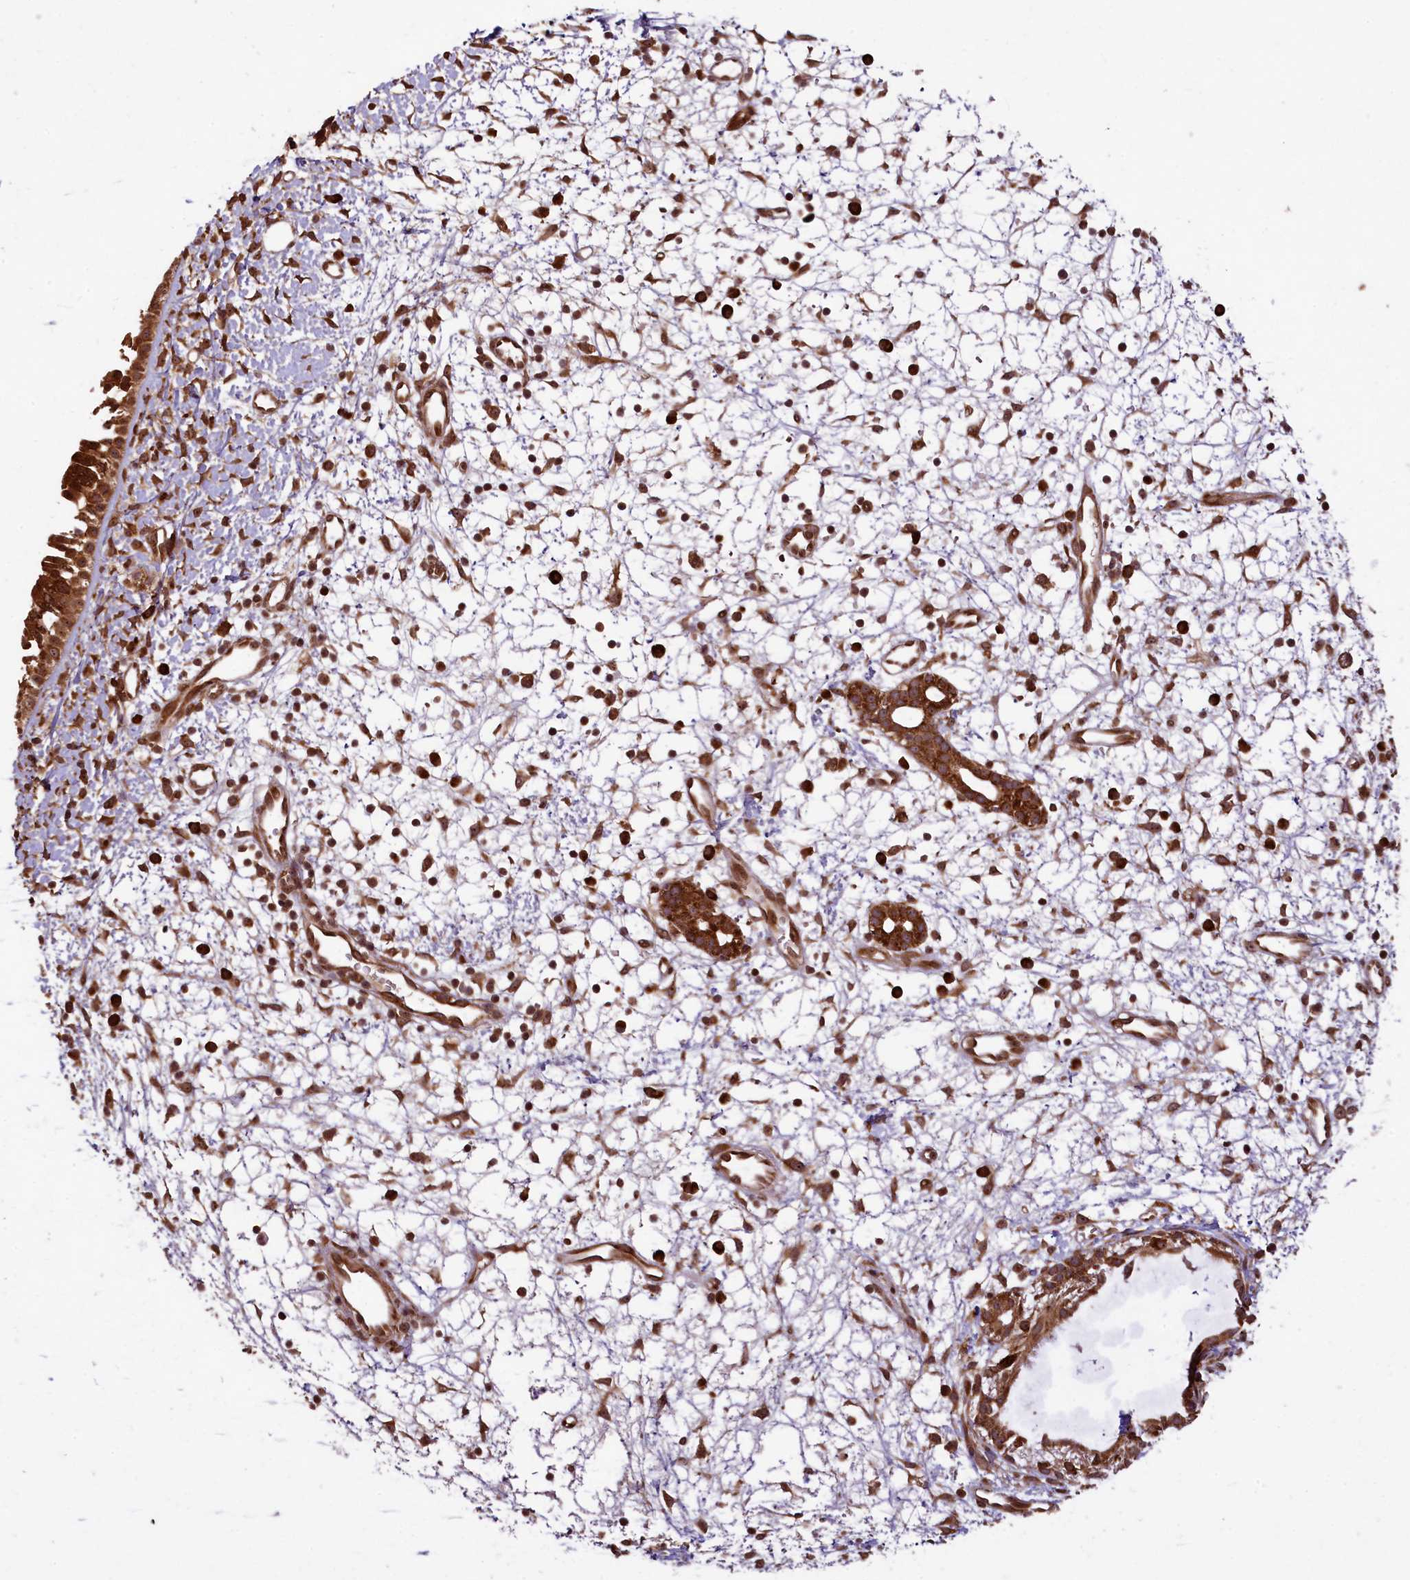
{"staining": {"intensity": "strong", "quantity": ">75%", "location": "cytoplasmic/membranous"}, "tissue": "nasopharynx", "cell_type": "Respiratory epithelial cells", "image_type": "normal", "snomed": [{"axis": "morphology", "description": "Normal tissue, NOS"}, {"axis": "topography", "description": "Nasopharynx"}], "caption": "The immunohistochemical stain labels strong cytoplasmic/membranous expression in respiratory epithelial cells of benign nasopharynx. Using DAB (3,3'-diaminobenzidine) (brown) and hematoxylin (blue) stains, captured at high magnification using brightfield microscopy.", "gene": "LARP4", "patient": {"sex": "male", "age": 22}}